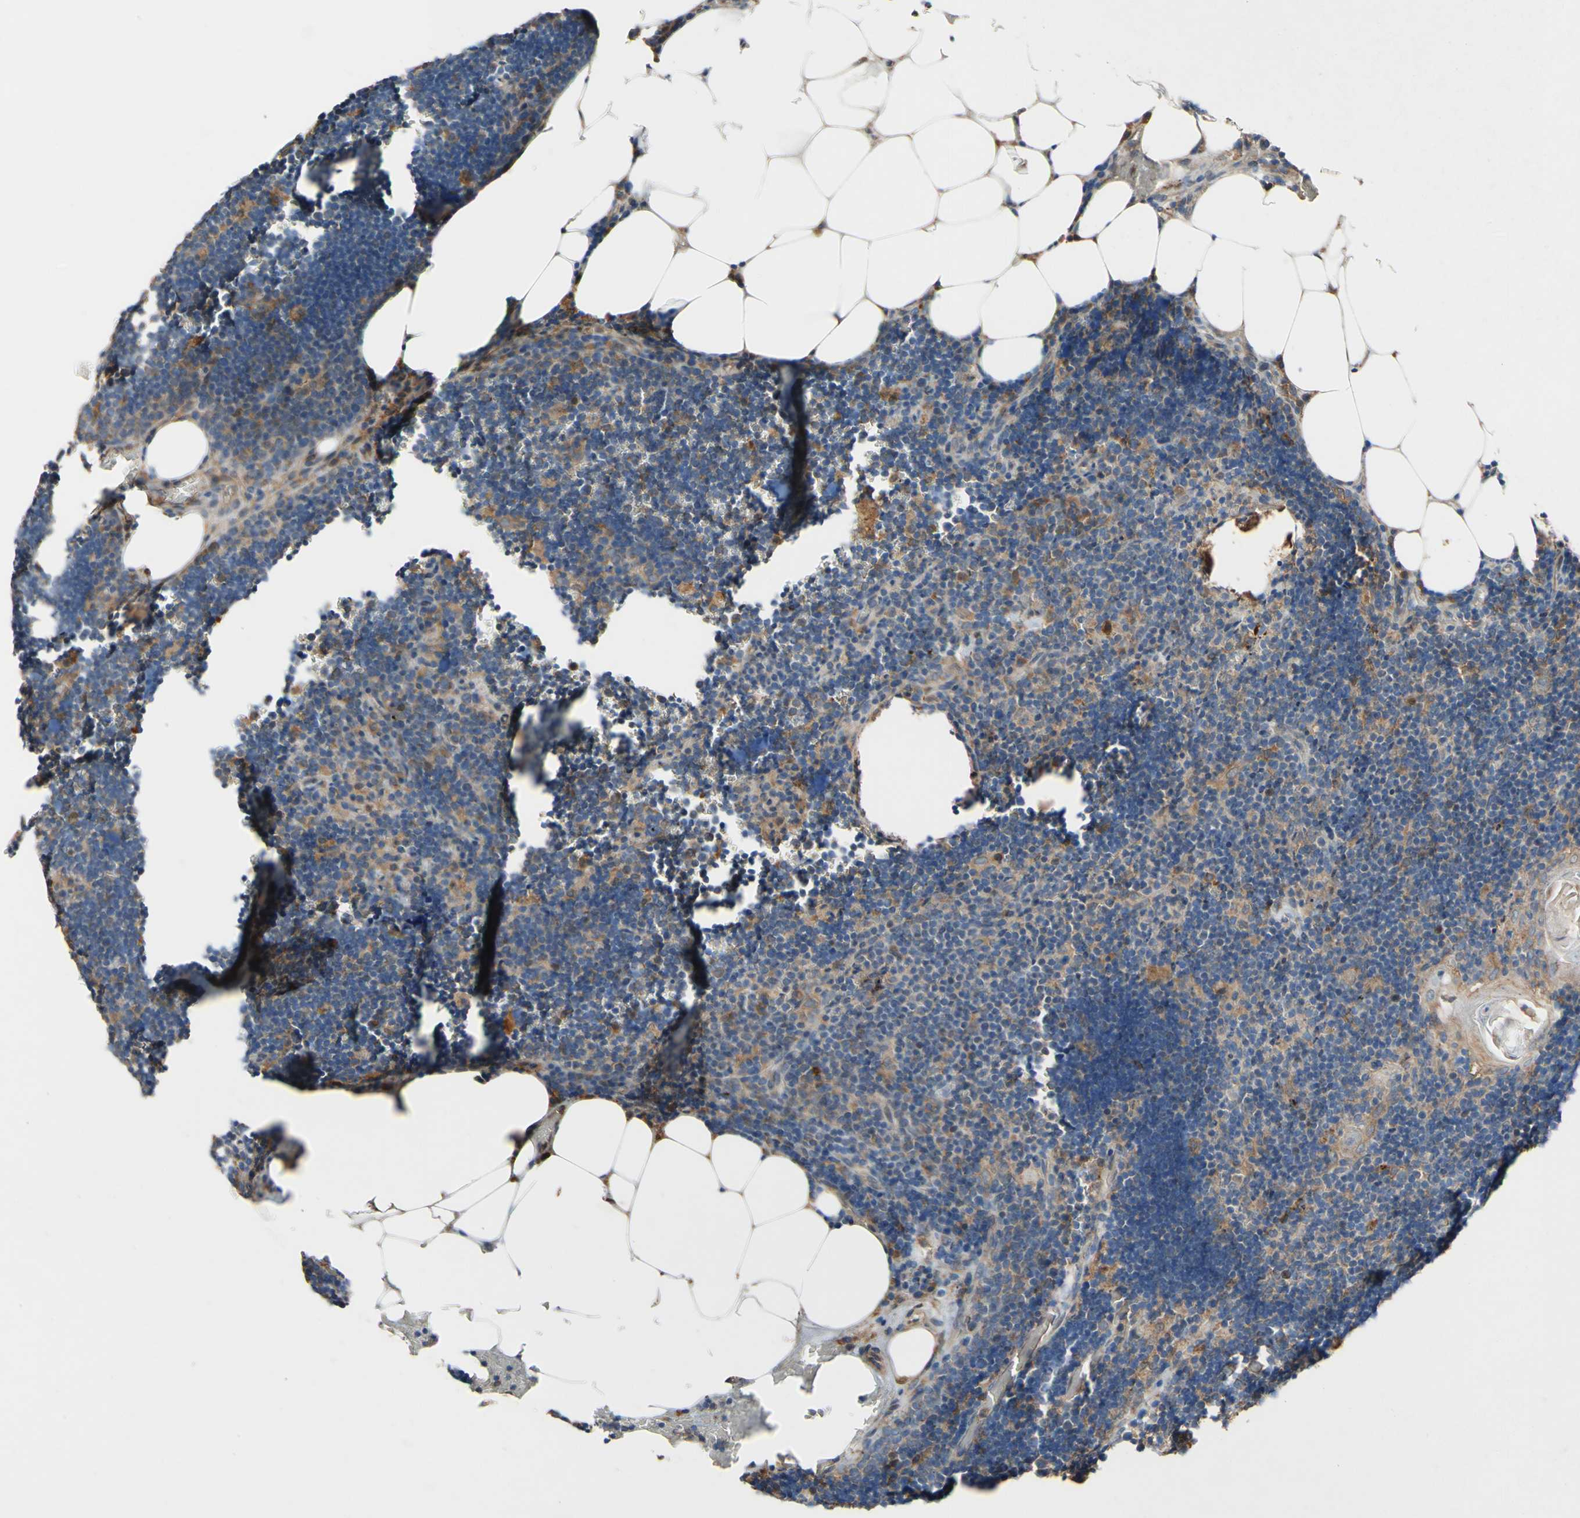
{"staining": {"intensity": "moderate", "quantity": "25%-75%", "location": "cytoplasmic/membranous"}, "tissue": "lymph node", "cell_type": "Germinal center cells", "image_type": "normal", "snomed": [{"axis": "morphology", "description": "Normal tissue, NOS"}, {"axis": "topography", "description": "Lymph node"}], "caption": "Immunohistochemistry (IHC) staining of benign lymph node, which exhibits medium levels of moderate cytoplasmic/membranous expression in about 25%-75% of germinal center cells indicating moderate cytoplasmic/membranous protein expression. The staining was performed using DAB (brown) for protein detection and nuclei were counterstained in hematoxylin (blue).", "gene": "PDGFB", "patient": {"sex": "male", "age": 33}}